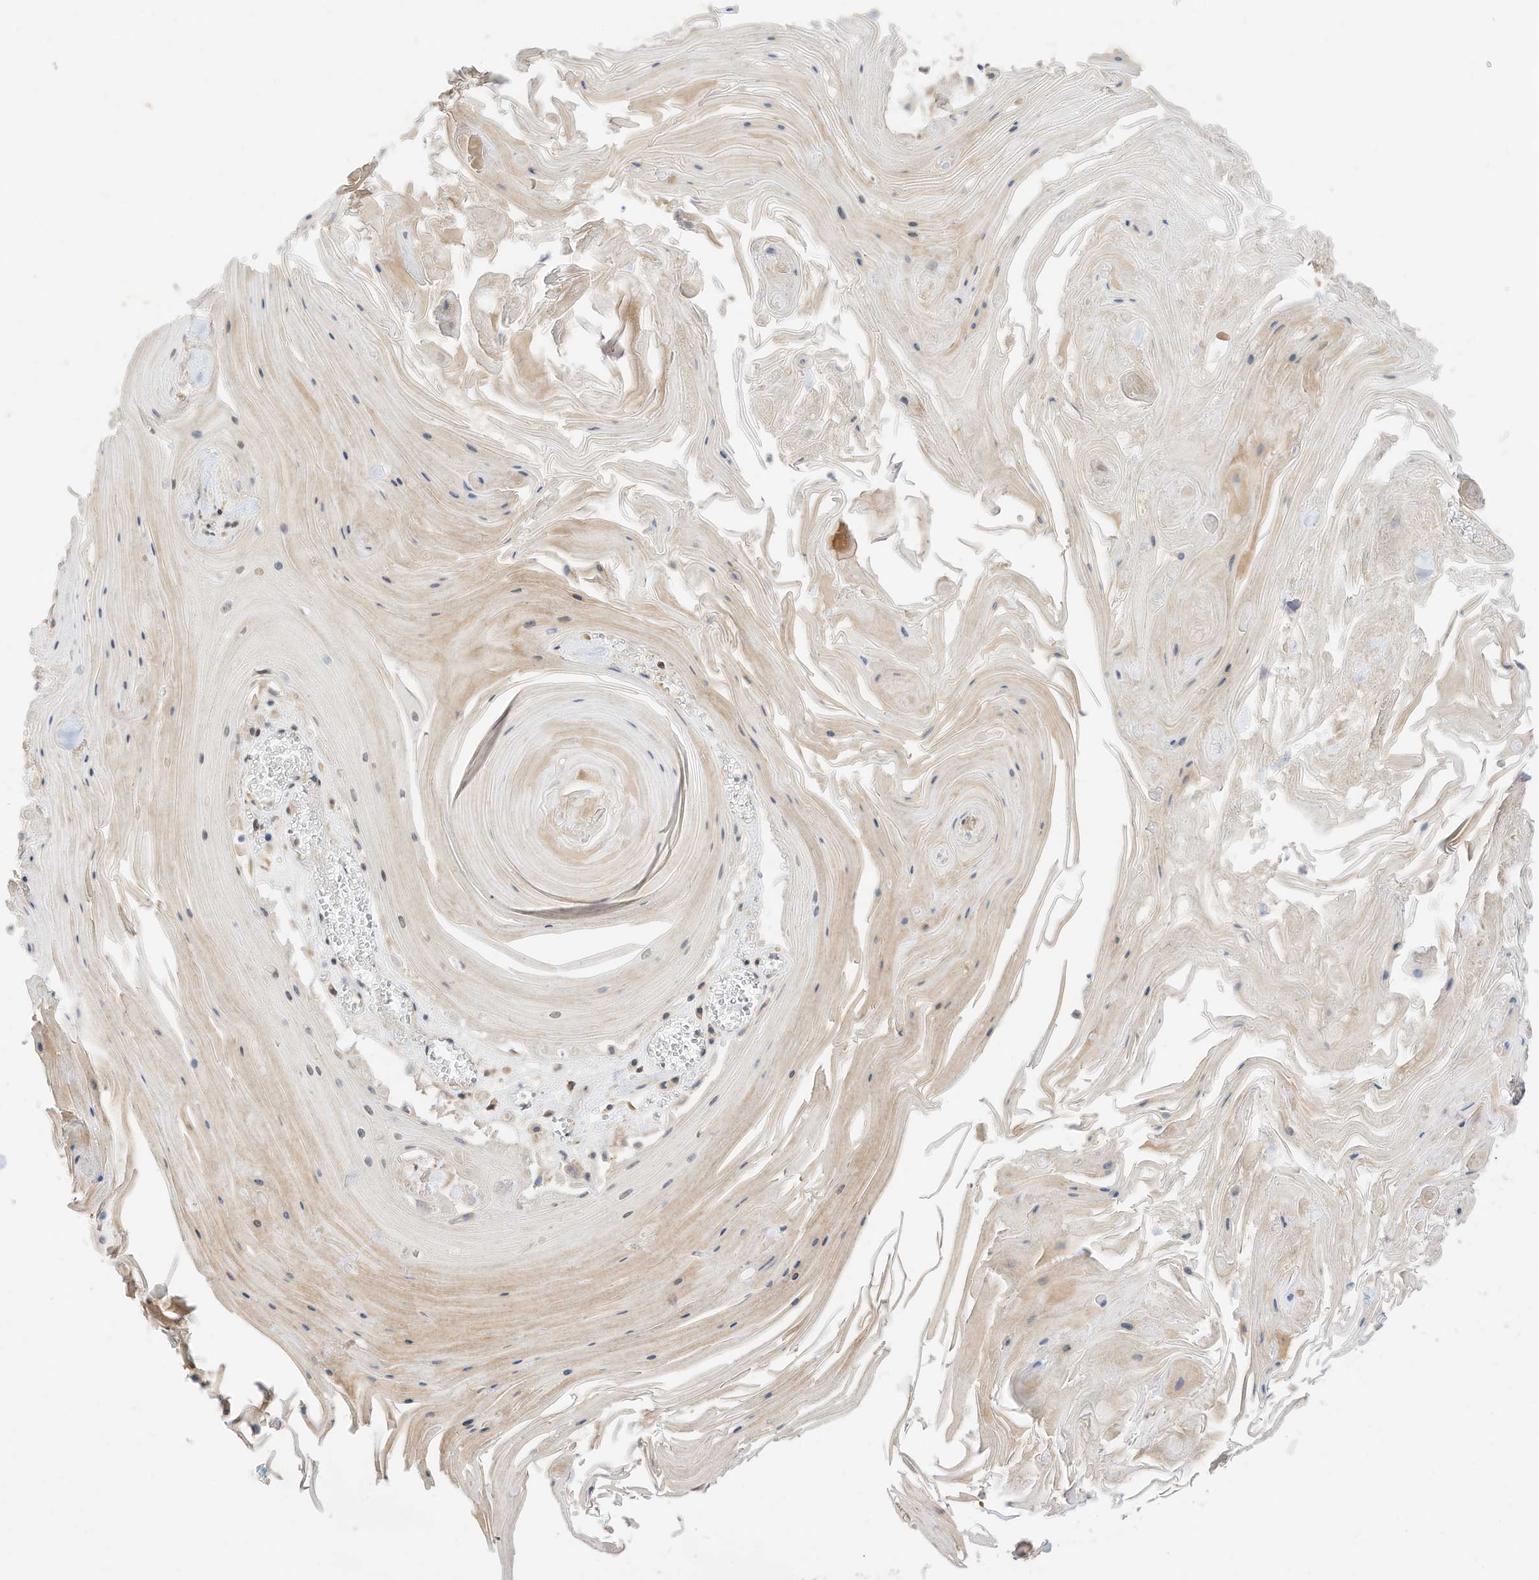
{"staining": {"intensity": "negative", "quantity": "none", "location": "none"}, "tissue": "skin cancer", "cell_type": "Tumor cells", "image_type": "cancer", "snomed": [{"axis": "morphology", "description": "Squamous cell carcinoma, NOS"}, {"axis": "topography", "description": "Skin"}], "caption": "A histopathology image of human squamous cell carcinoma (skin) is negative for staining in tumor cells.", "gene": "CAGE1", "patient": {"sex": "male", "age": 74}}